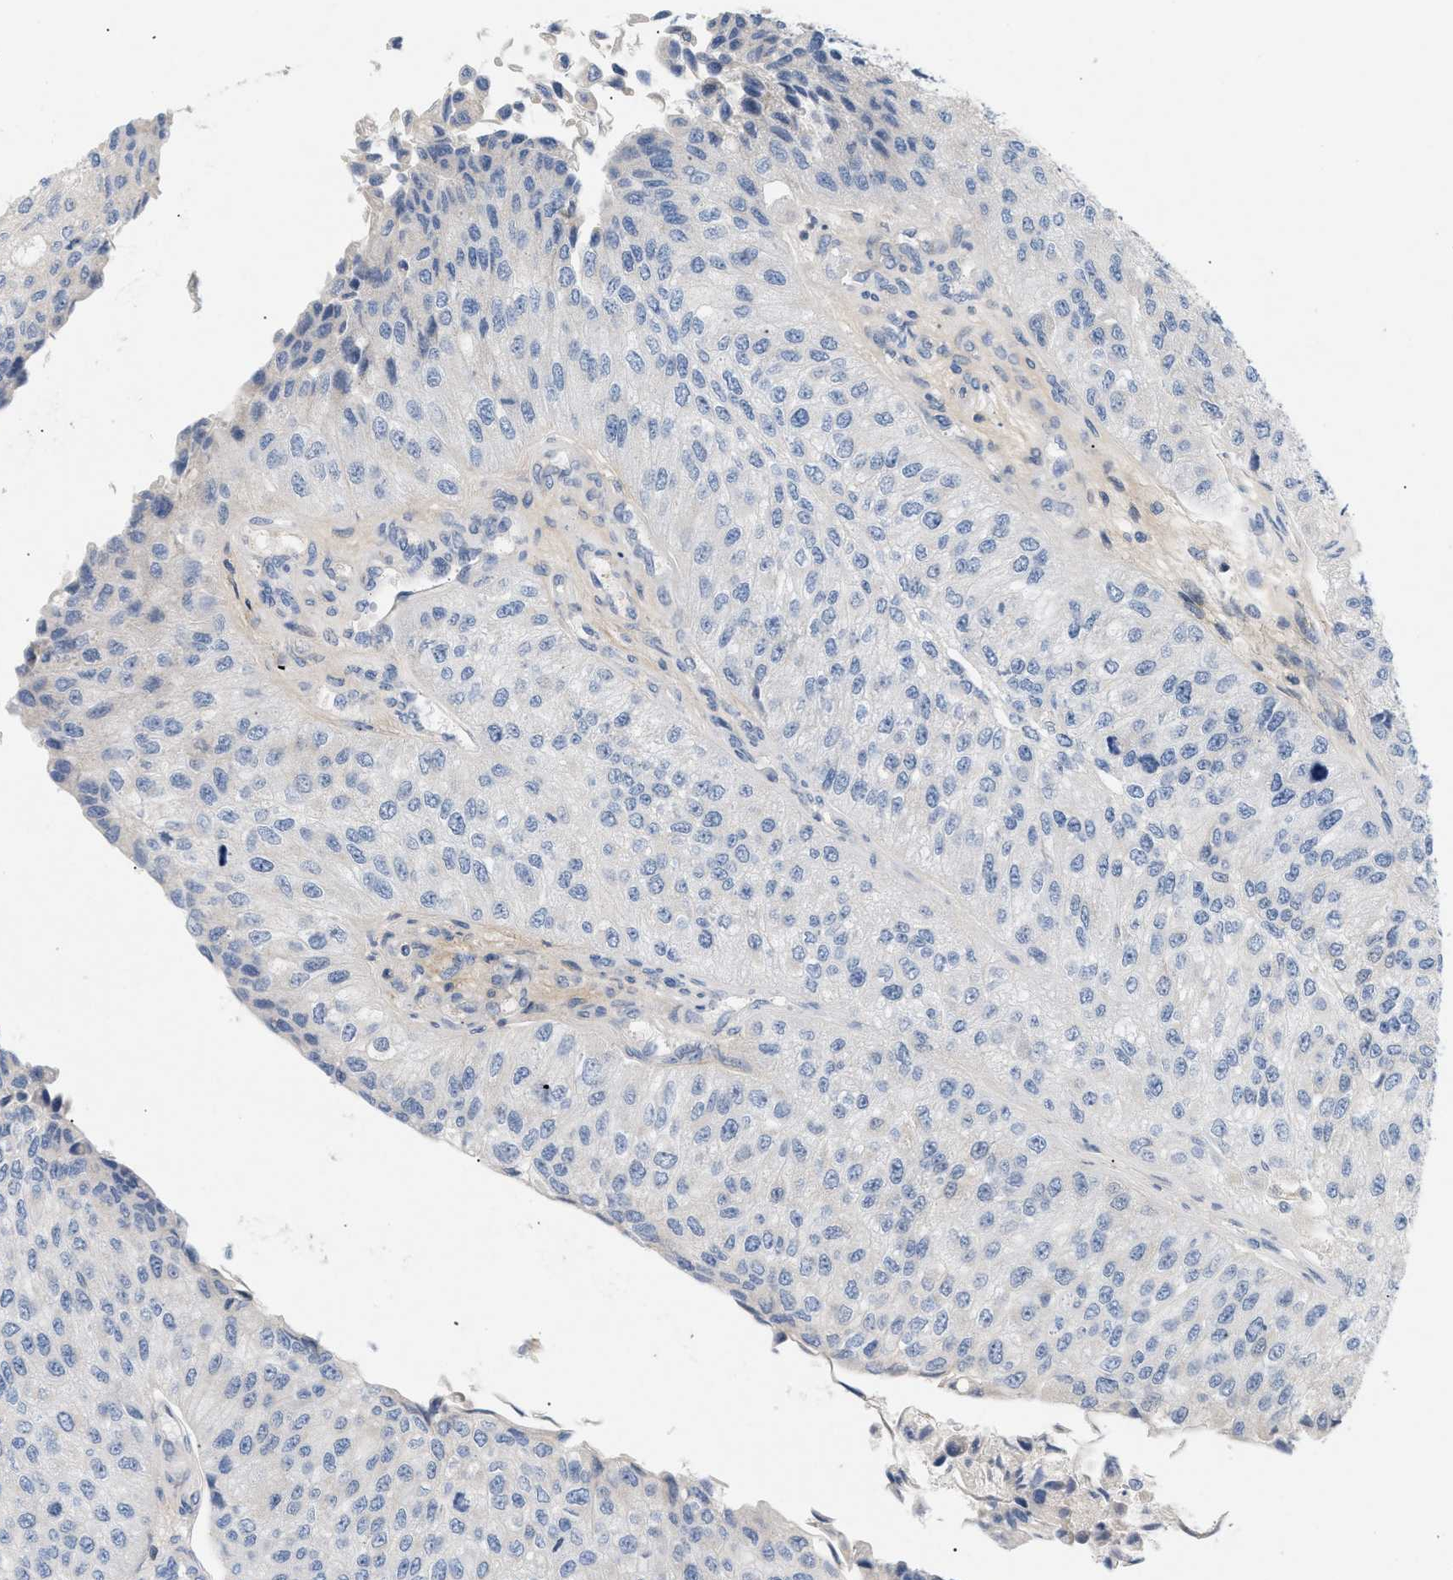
{"staining": {"intensity": "negative", "quantity": "none", "location": "none"}, "tissue": "urothelial cancer", "cell_type": "Tumor cells", "image_type": "cancer", "snomed": [{"axis": "morphology", "description": "Urothelial carcinoma, High grade"}, {"axis": "topography", "description": "Kidney"}, {"axis": "topography", "description": "Urinary bladder"}], "caption": "A high-resolution histopathology image shows immunohistochemistry staining of urothelial carcinoma (high-grade), which shows no significant expression in tumor cells.", "gene": "FARS2", "patient": {"sex": "male", "age": 77}}